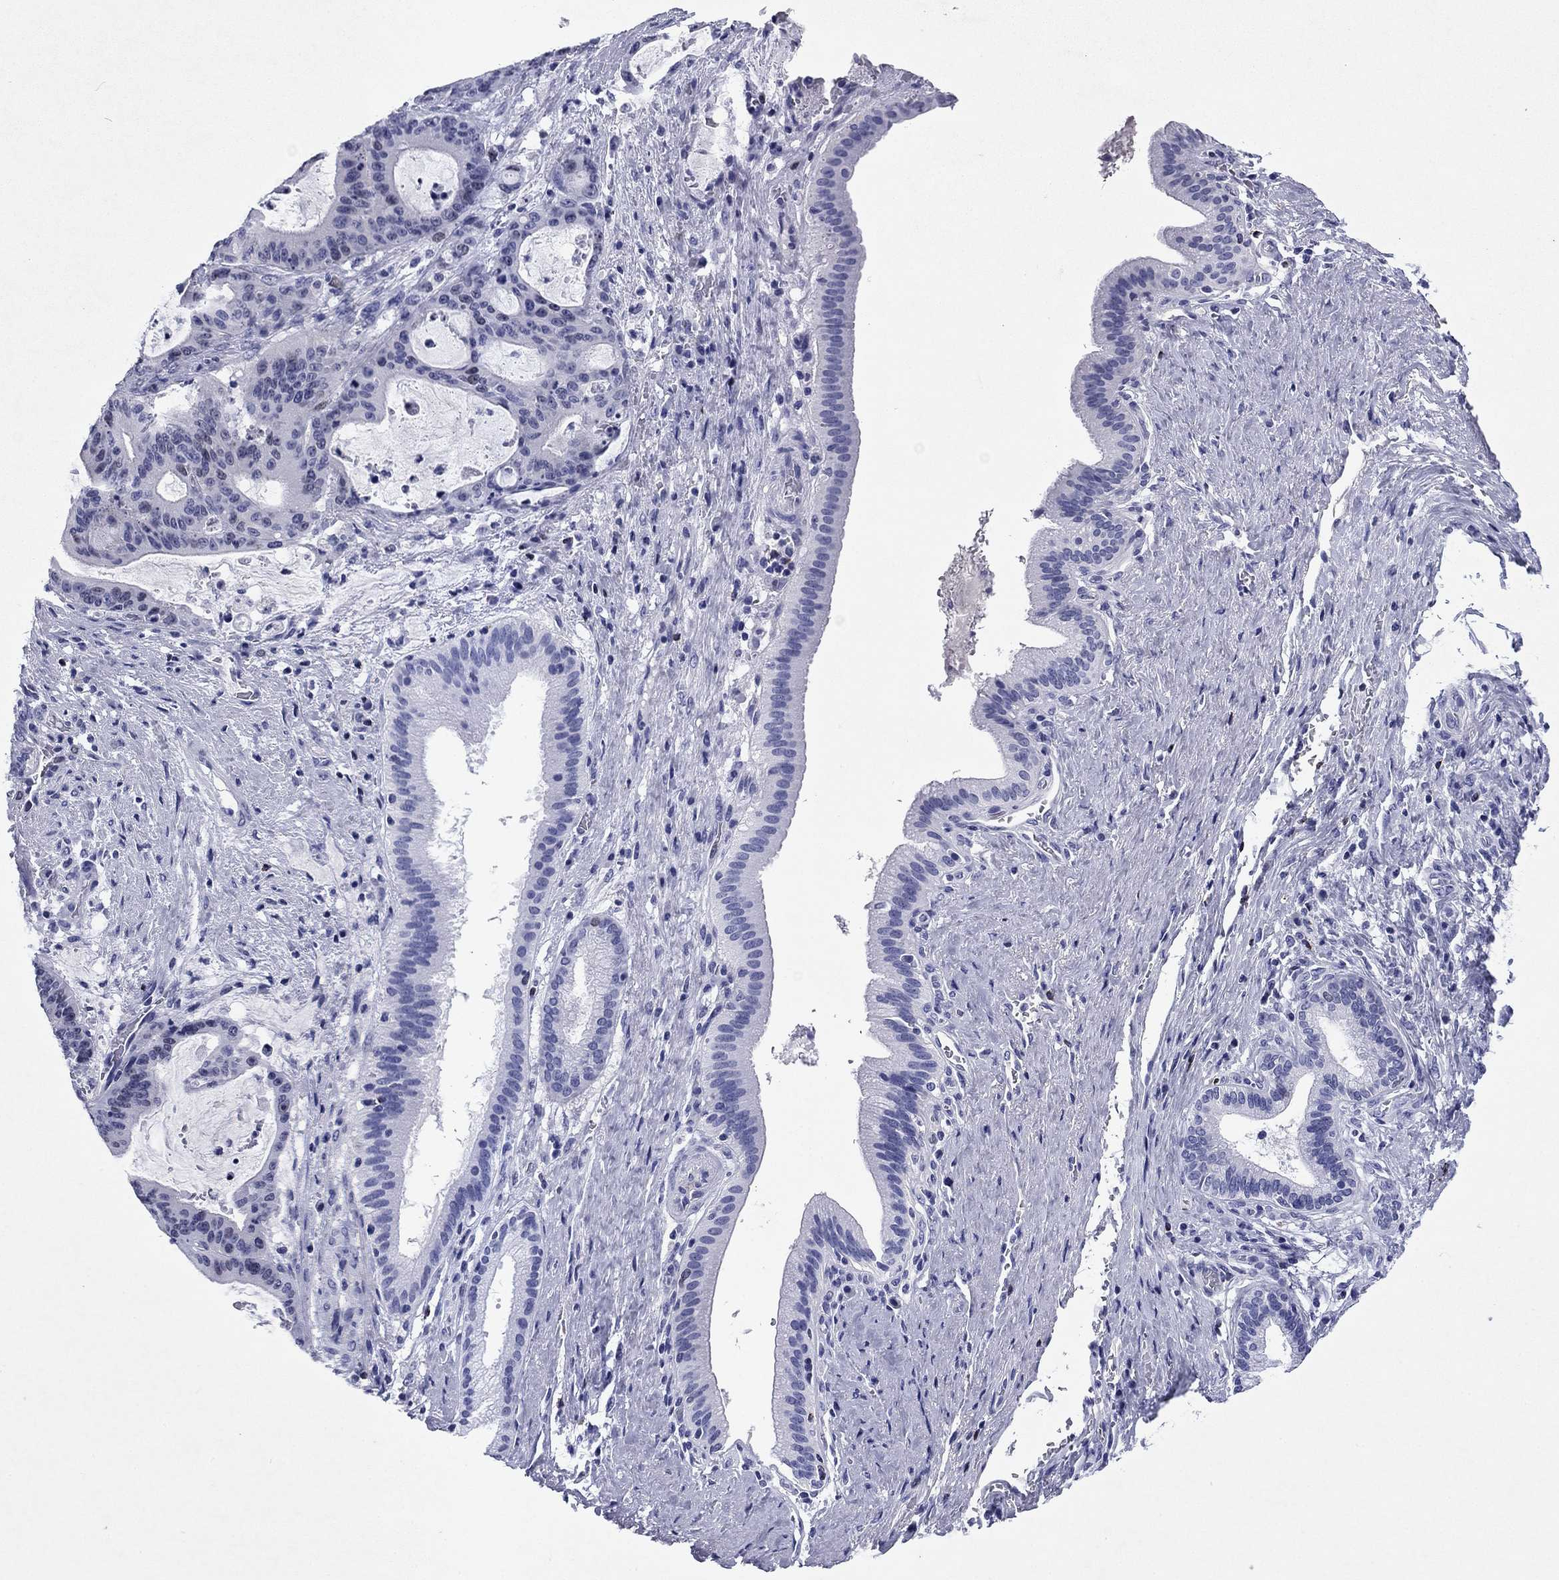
{"staining": {"intensity": "negative", "quantity": "none", "location": "none"}, "tissue": "liver cancer", "cell_type": "Tumor cells", "image_type": "cancer", "snomed": [{"axis": "morphology", "description": "Cholangiocarcinoma"}, {"axis": "topography", "description": "Liver"}], "caption": "A micrograph of liver cancer (cholangiocarcinoma) stained for a protein shows no brown staining in tumor cells.", "gene": "GZMK", "patient": {"sex": "female", "age": 73}}